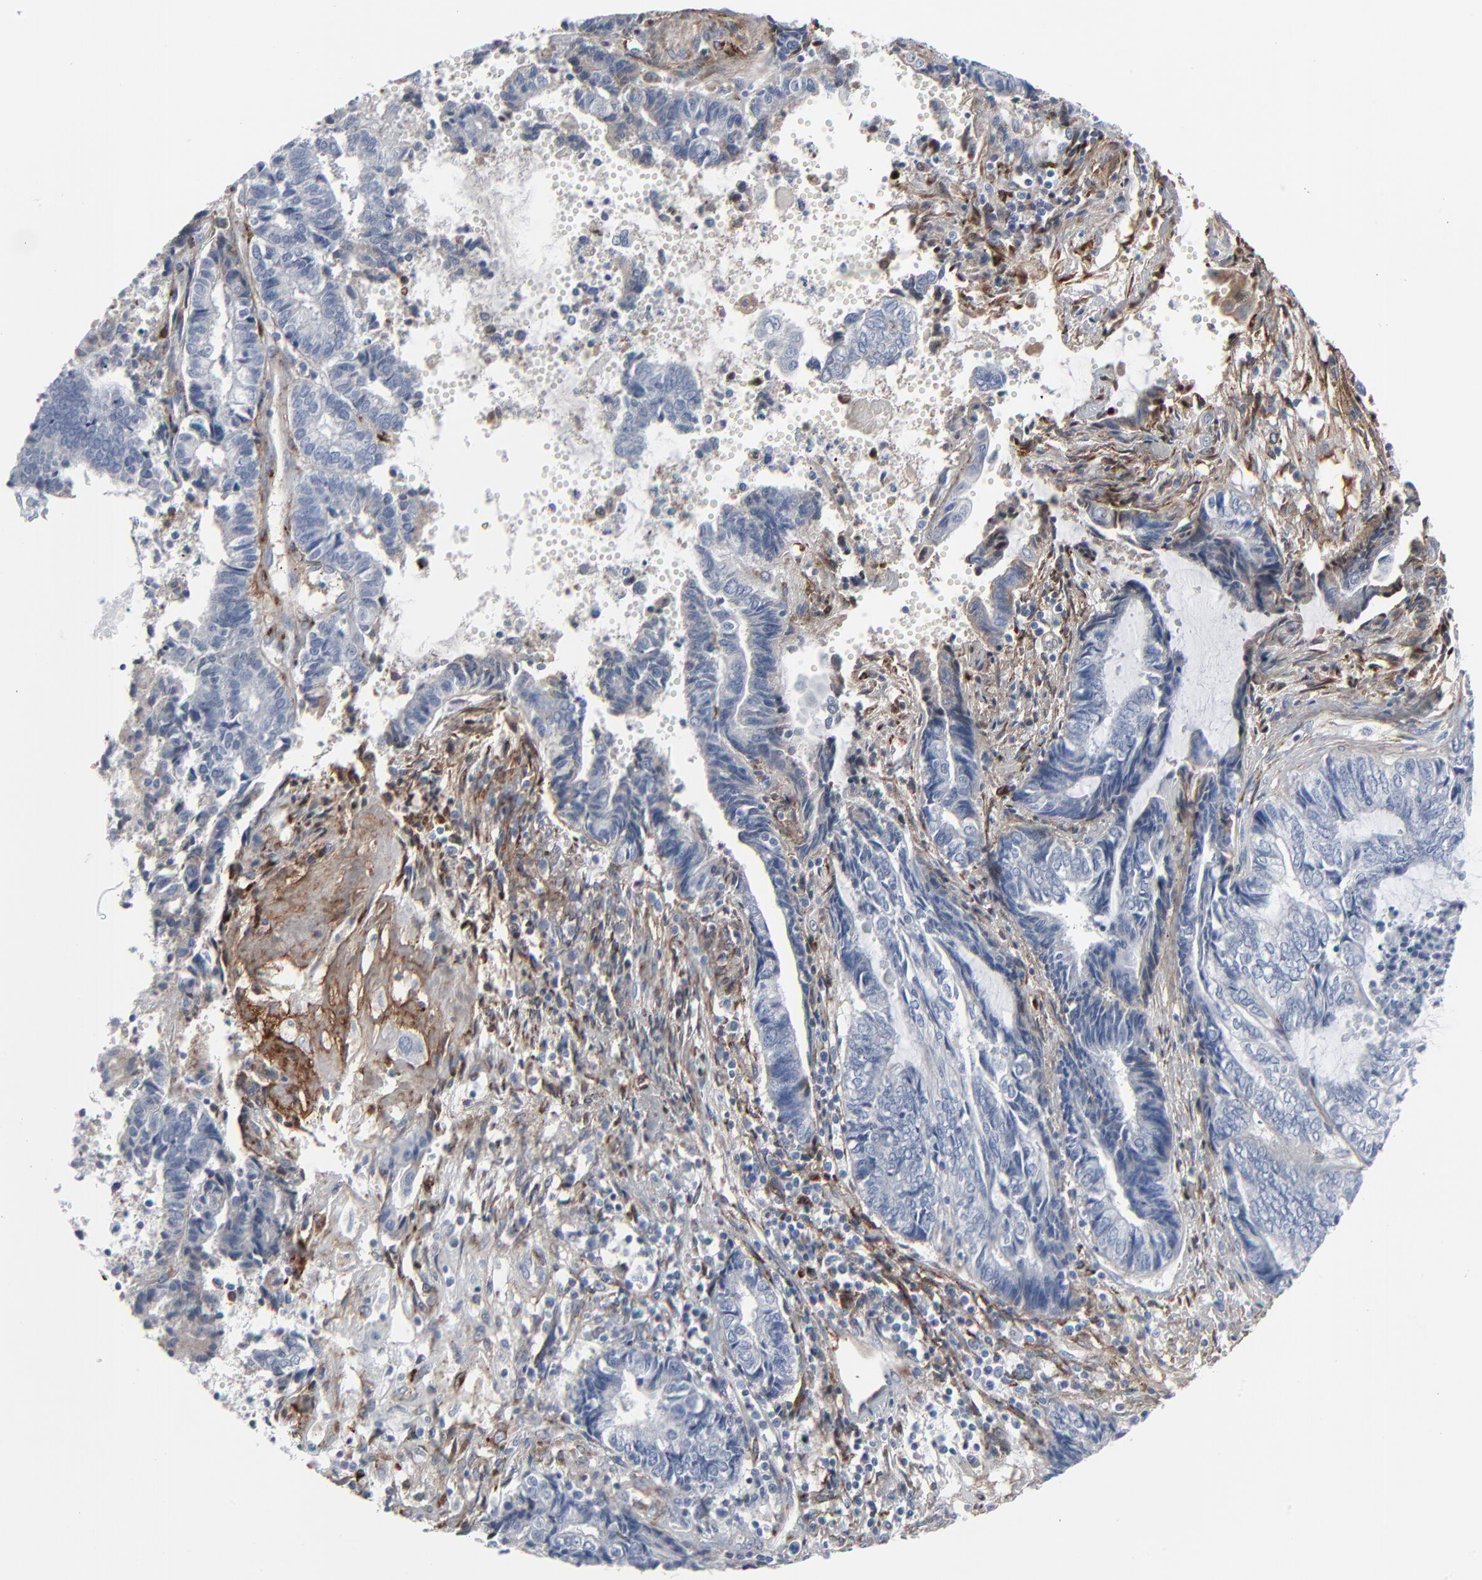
{"staining": {"intensity": "negative", "quantity": "none", "location": "none"}, "tissue": "endometrial cancer", "cell_type": "Tumor cells", "image_type": "cancer", "snomed": [{"axis": "morphology", "description": "Adenocarcinoma, NOS"}, {"axis": "topography", "description": "Uterus"}, {"axis": "topography", "description": "Endometrium"}], "caption": "This is a histopathology image of immunohistochemistry (IHC) staining of endometrial cancer (adenocarcinoma), which shows no expression in tumor cells. (DAB (3,3'-diaminobenzidine) immunohistochemistry, high magnification).", "gene": "BGN", "patient": {"sex": "female", "age": 70}}